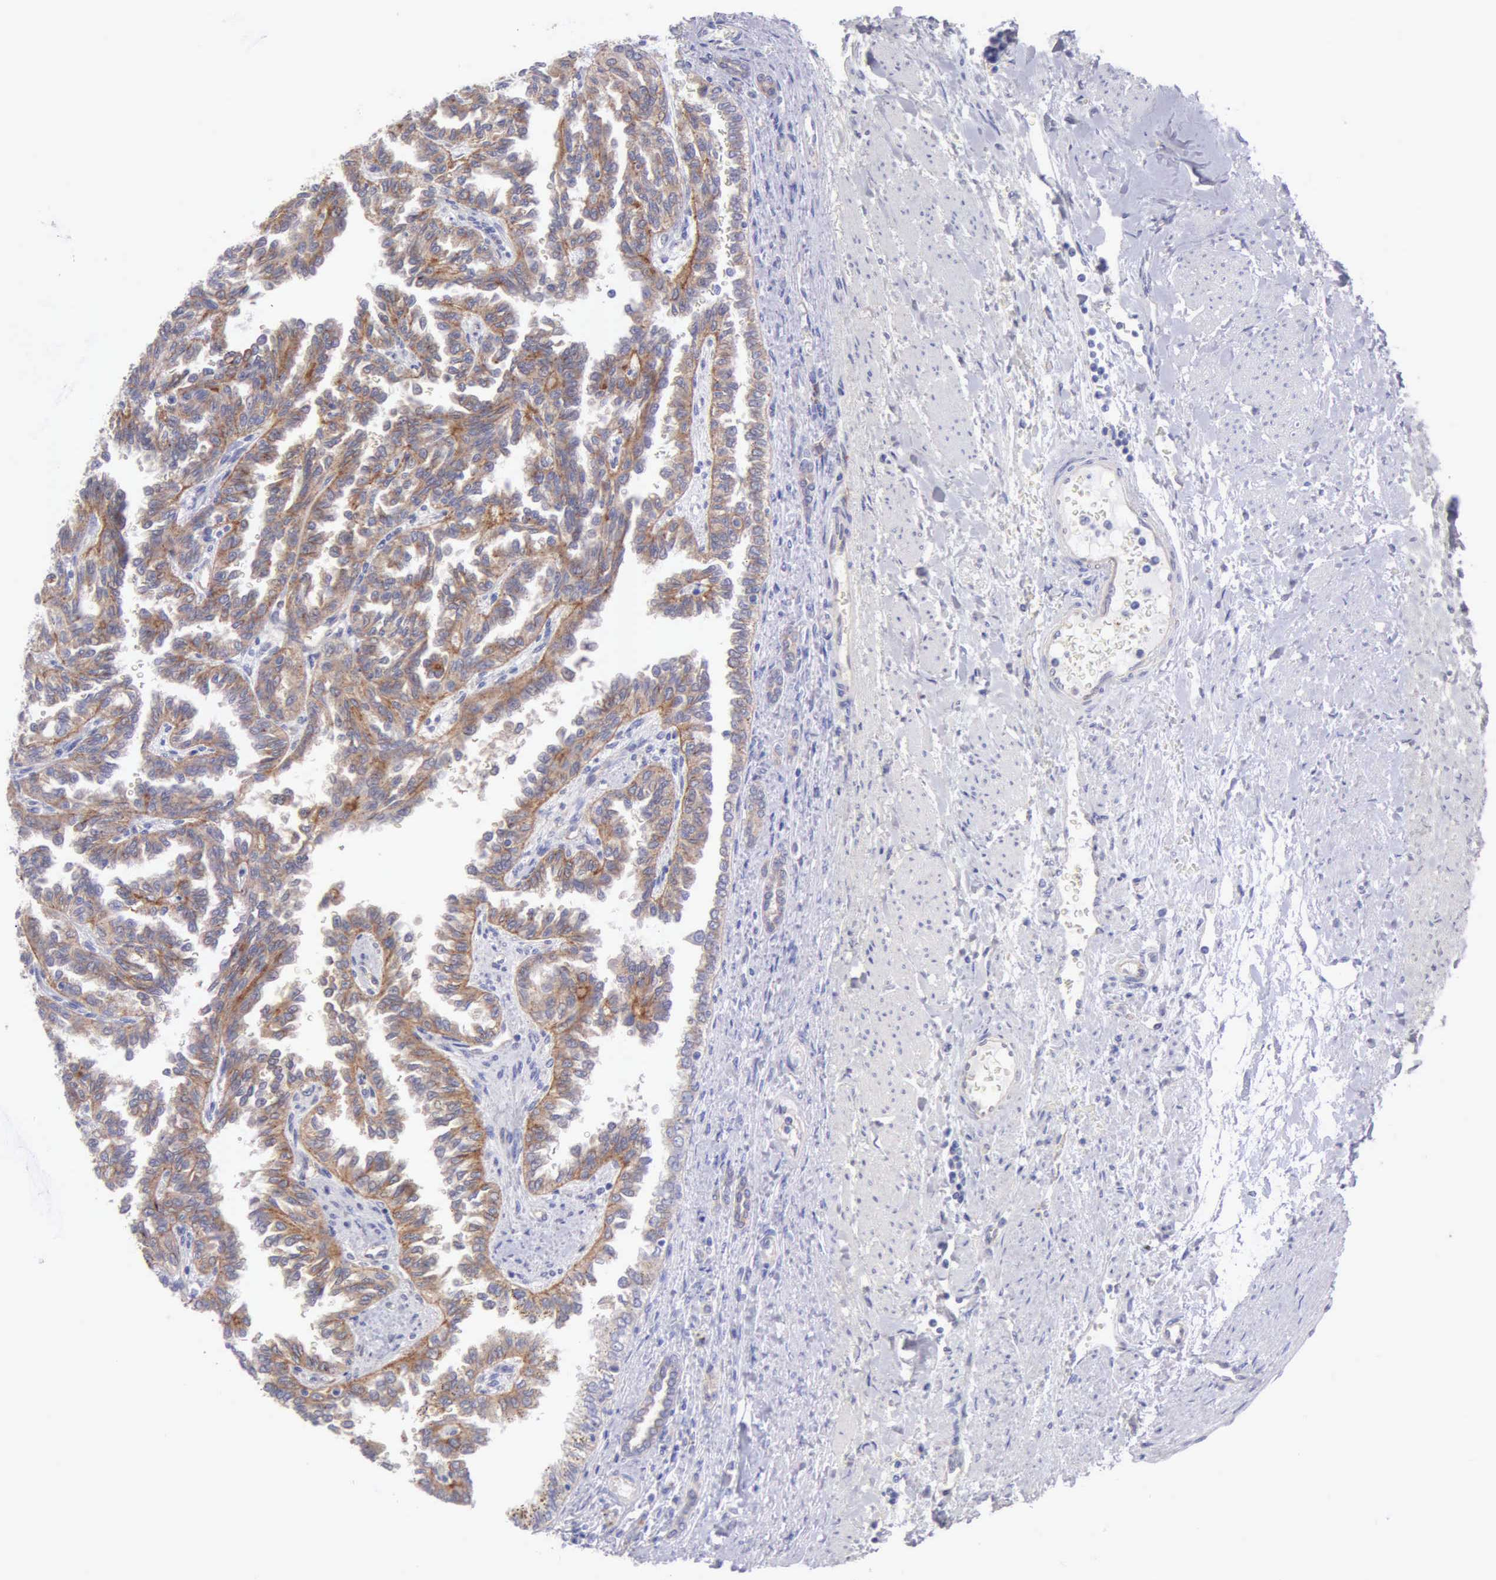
{"staining": {"intensity": "moderate", "quantity": ">75%", "location": "cytoplasmic/membranous"}, "tissue": "renal cancer", "cell_type": "Tumor cells", "image_type": "cancer", "snomed": [{"axis": "morphology", "description": "Inflammation, NOS"}, {"axis": "morphology", "description": "Adenocarcinoma, NOS"}, {"axis": "topography", "description": "Kidney"}], "caption": "This histopathology image reveals IHC staining of human adenocarcinoma (renal), with medium moderate cytoplasmic/membranous positivity in approximately >75% of tumor cells.", "gene": "APP", "patient": {"sex": "male", "age": 68}}